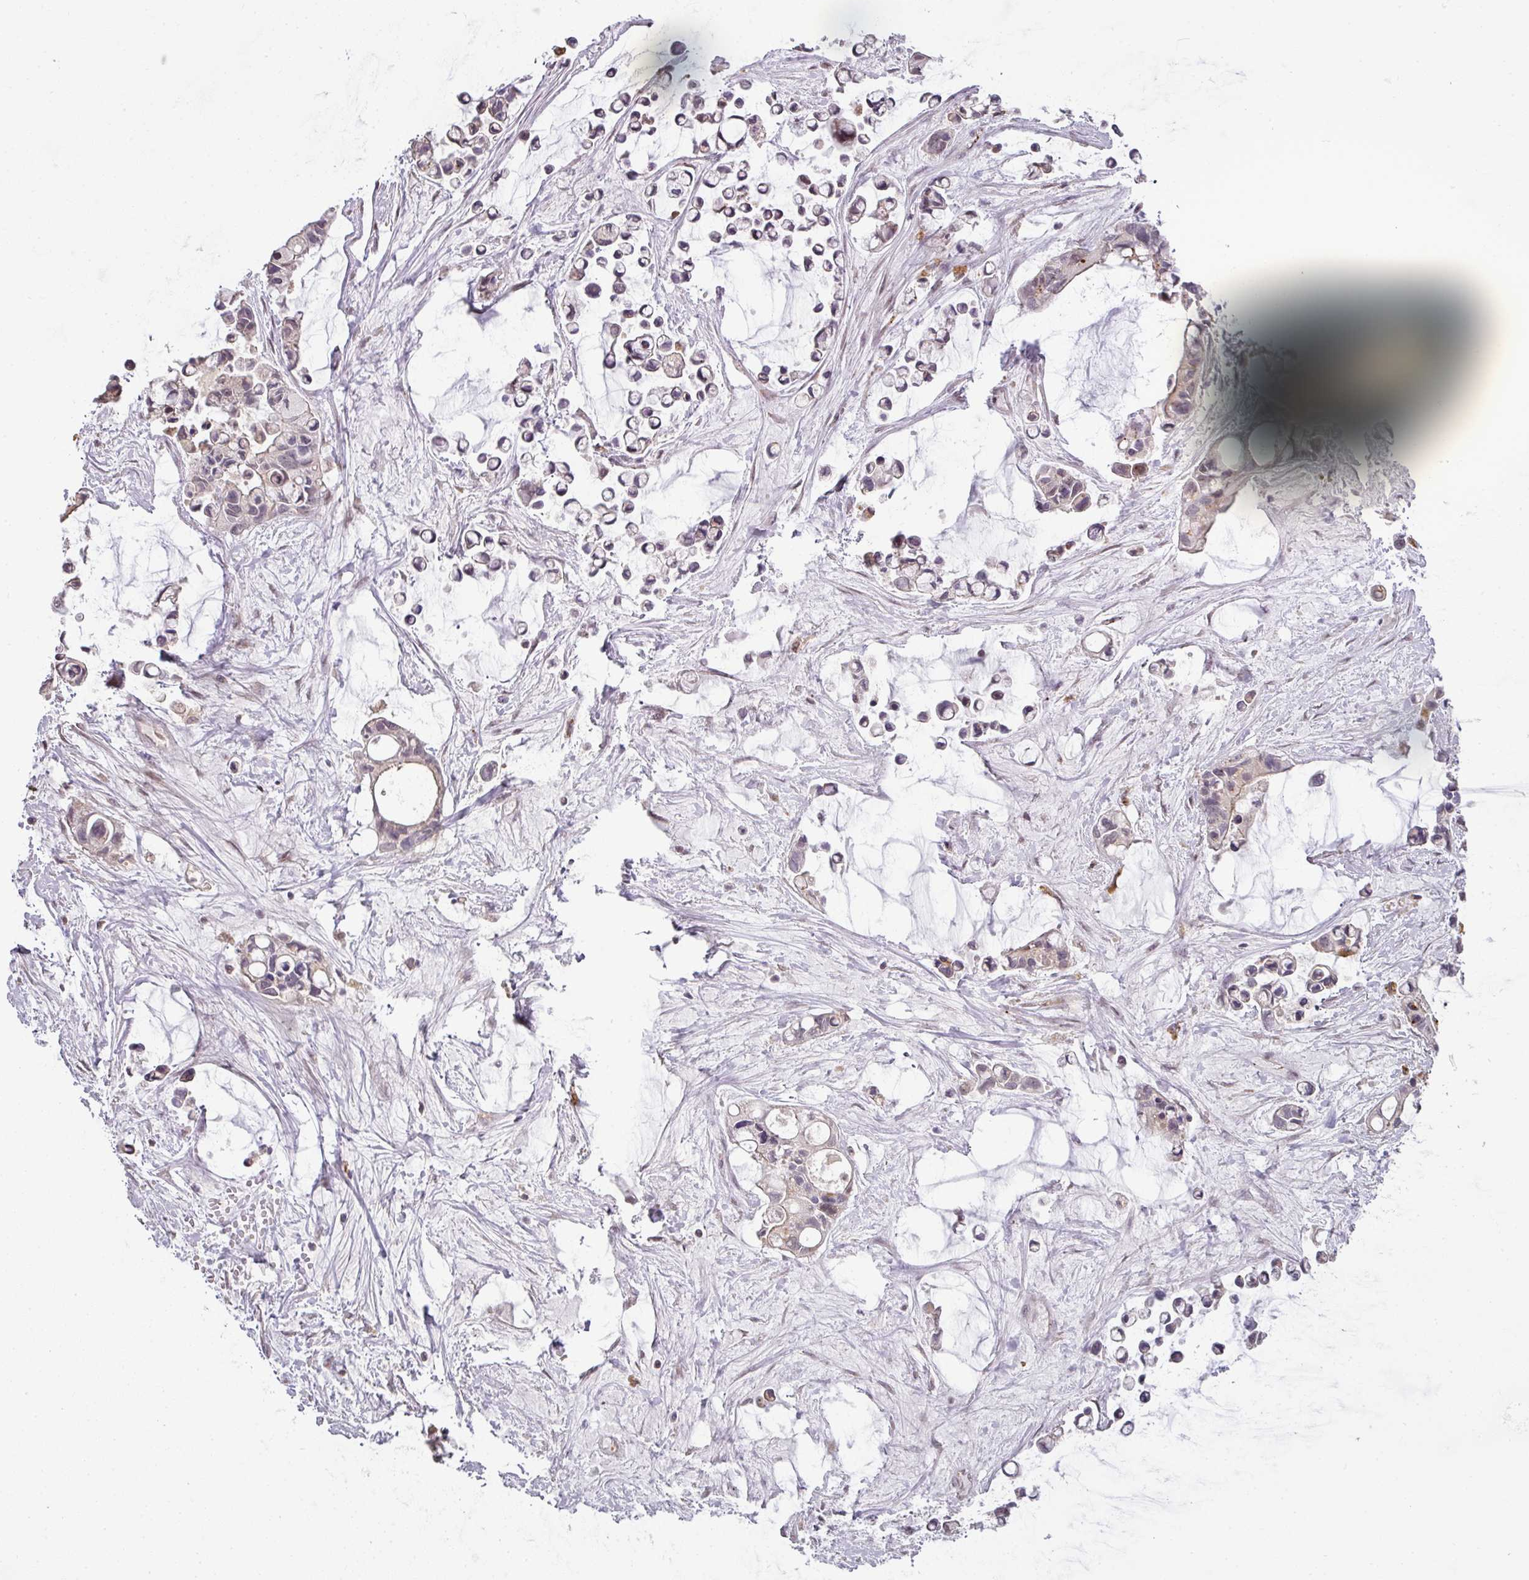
{"staining": {"intensity": "weak", "quantity": "<25%", "location": "cytoplasmic/membranous"}, "tissue": "ovarian cancer", "cell_type": "Tumor cells", "image_type": "cancer", "snomed": [{"axis": "morphology", "description": "Cystadenocarcinoma, mucinous, NOS"}, {"axis": "topography", "description": "Ovary"}], "caption": "Immunohistochemistry (IHC) photomicrograph of neoplastic tissue: human ovarian cancer (mucinous cystadenocarcinoma) stained with DAB (3,3'-diaminobenzidine) demonstrates no significant protein expression in tumor cells.", "gene": "CXCR5", "patient": {"sex": "female", "age": 63}}